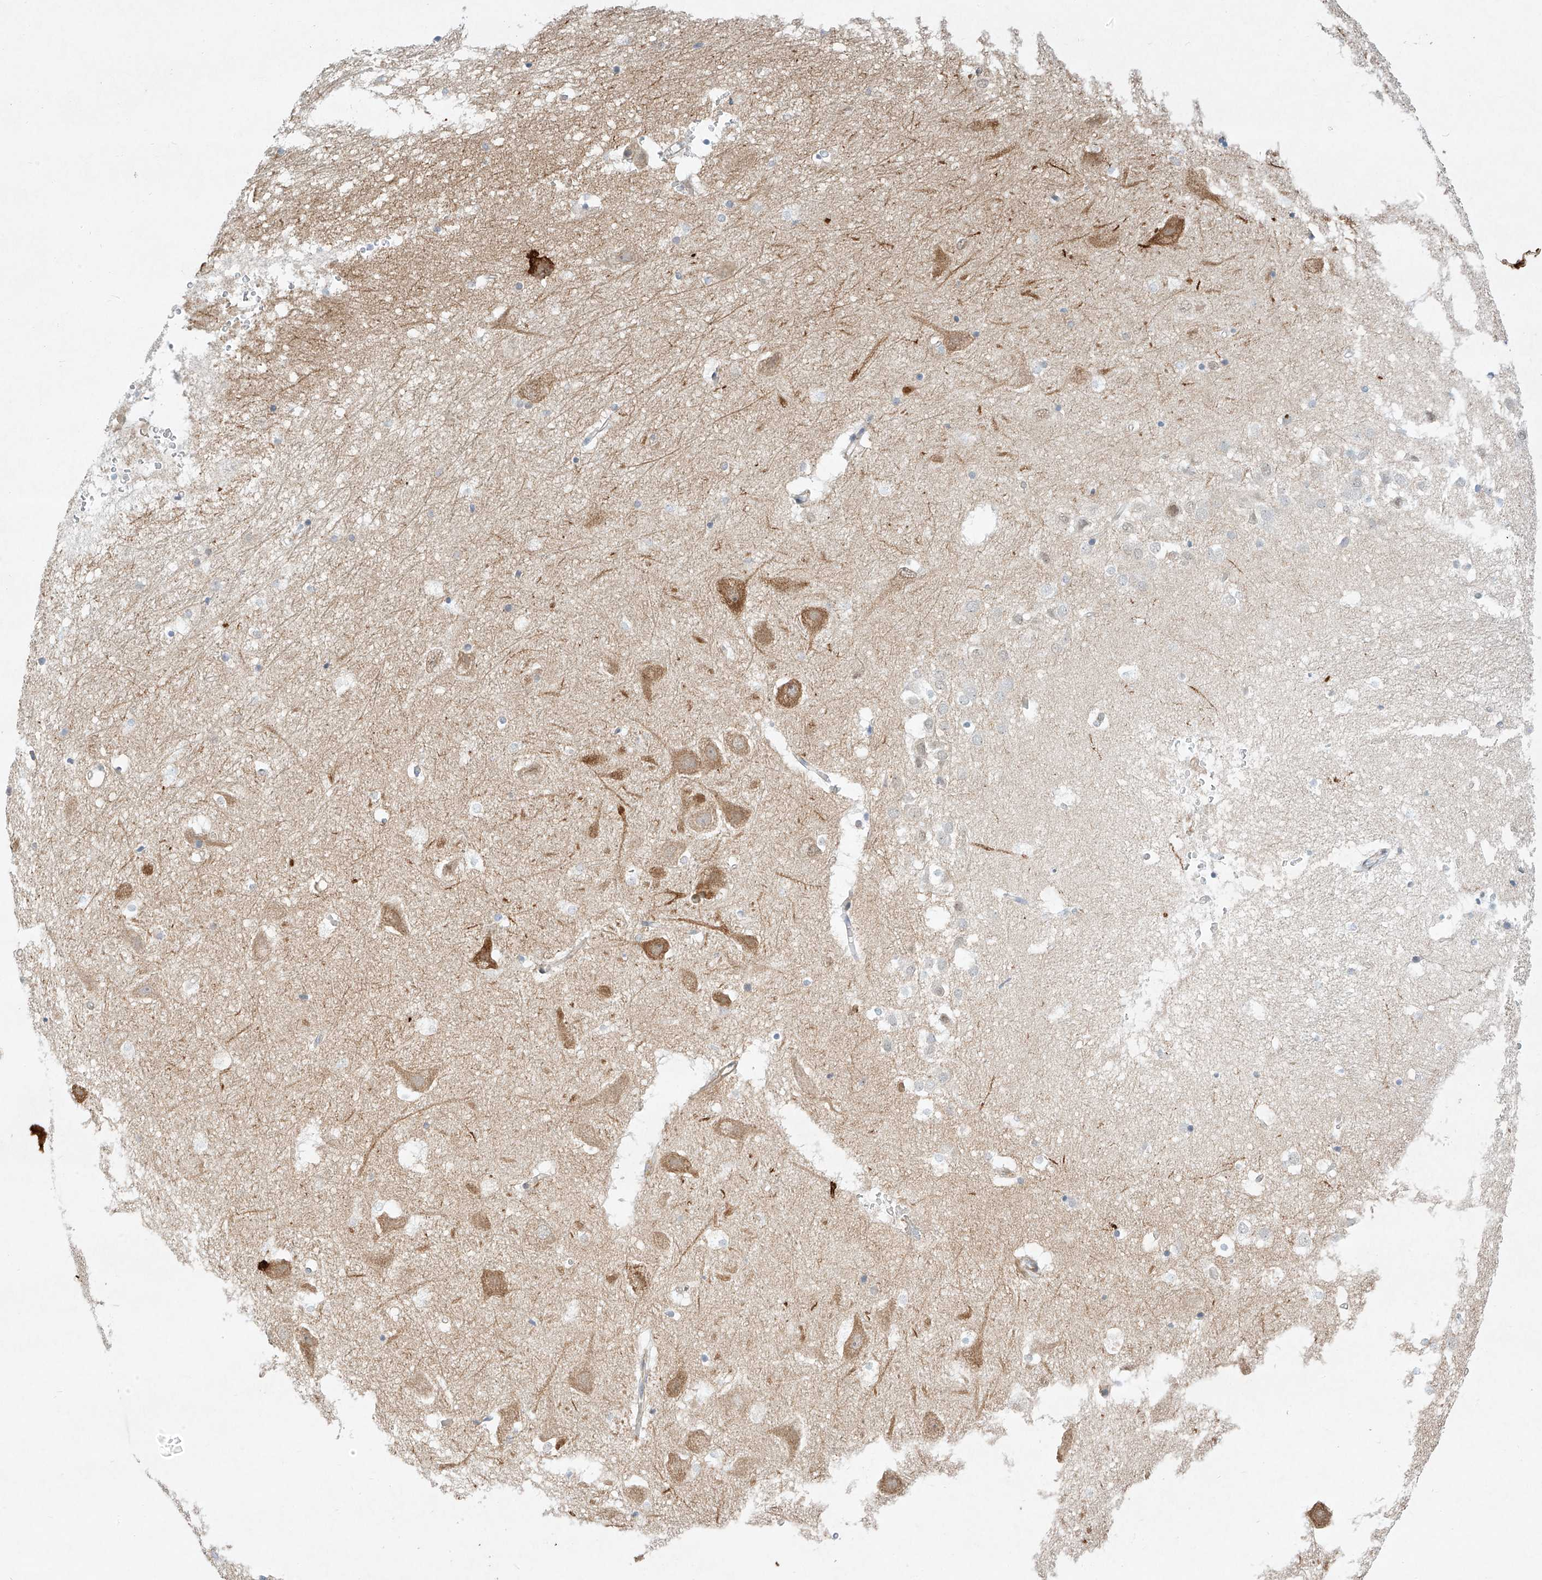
{"staining": {"intensity": "negative", "quantity": "none", "location": "none"}, "tissue": "hippocampus", "cell_type": "Glial cells", "image_type": "normal", "snomed": [{"axis": "morphology", "description": "Normal tissue, NOS"}, {"axis": "topography", "description": "Hippocampus"}], "caption": "Micrograph shows no significant protein positivity in glial cells of unremarkable hippocampus. Nuclei are stained in blue.", "gene": "REEP2", "patient": {"sex": "female", "age": 52}}